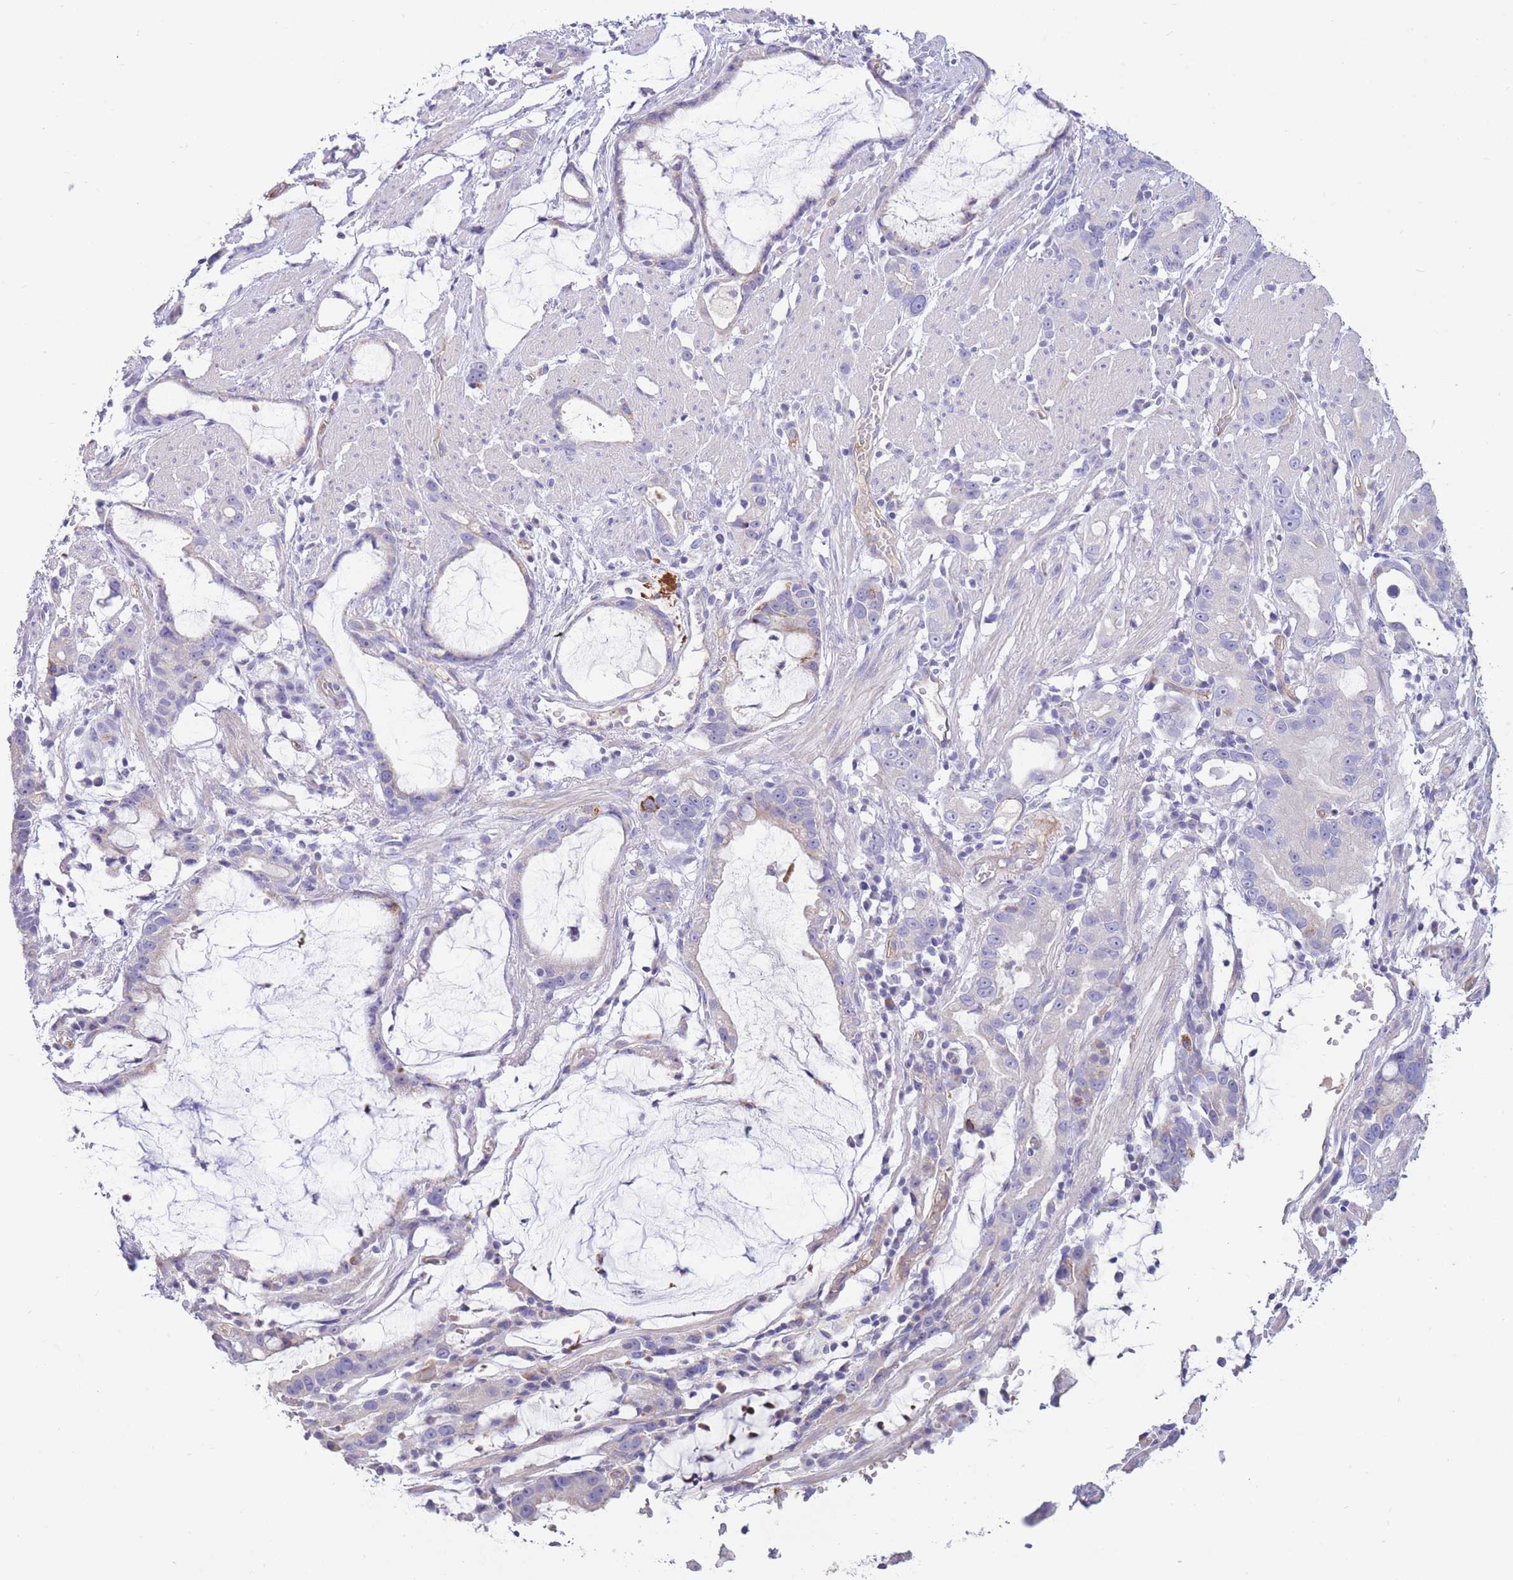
{"staining": {"intensity": "negative", "quantity": "none", "location": "none"}, "tissue": "stomach cancer", "cell_type": "Tumor cells", "image_type": "cancer", "snomed": [{"axis": "morphology", "description": "Adenocarcinoma, NOS"}, {"axis": "topography", "description": "Stomach"}], "caption": "The image shows no staining of tumor cells in stomach adenocarcinoma. The staining was performed using DAB (3,3'-diaminobenzidine) to visualize the protein expression in brown, while the nuclei were stained in blue with hematoxylin (Magnification: 20x).", "gene": "SULT1A1", "patient": {"sex": "male", "age": 55}}